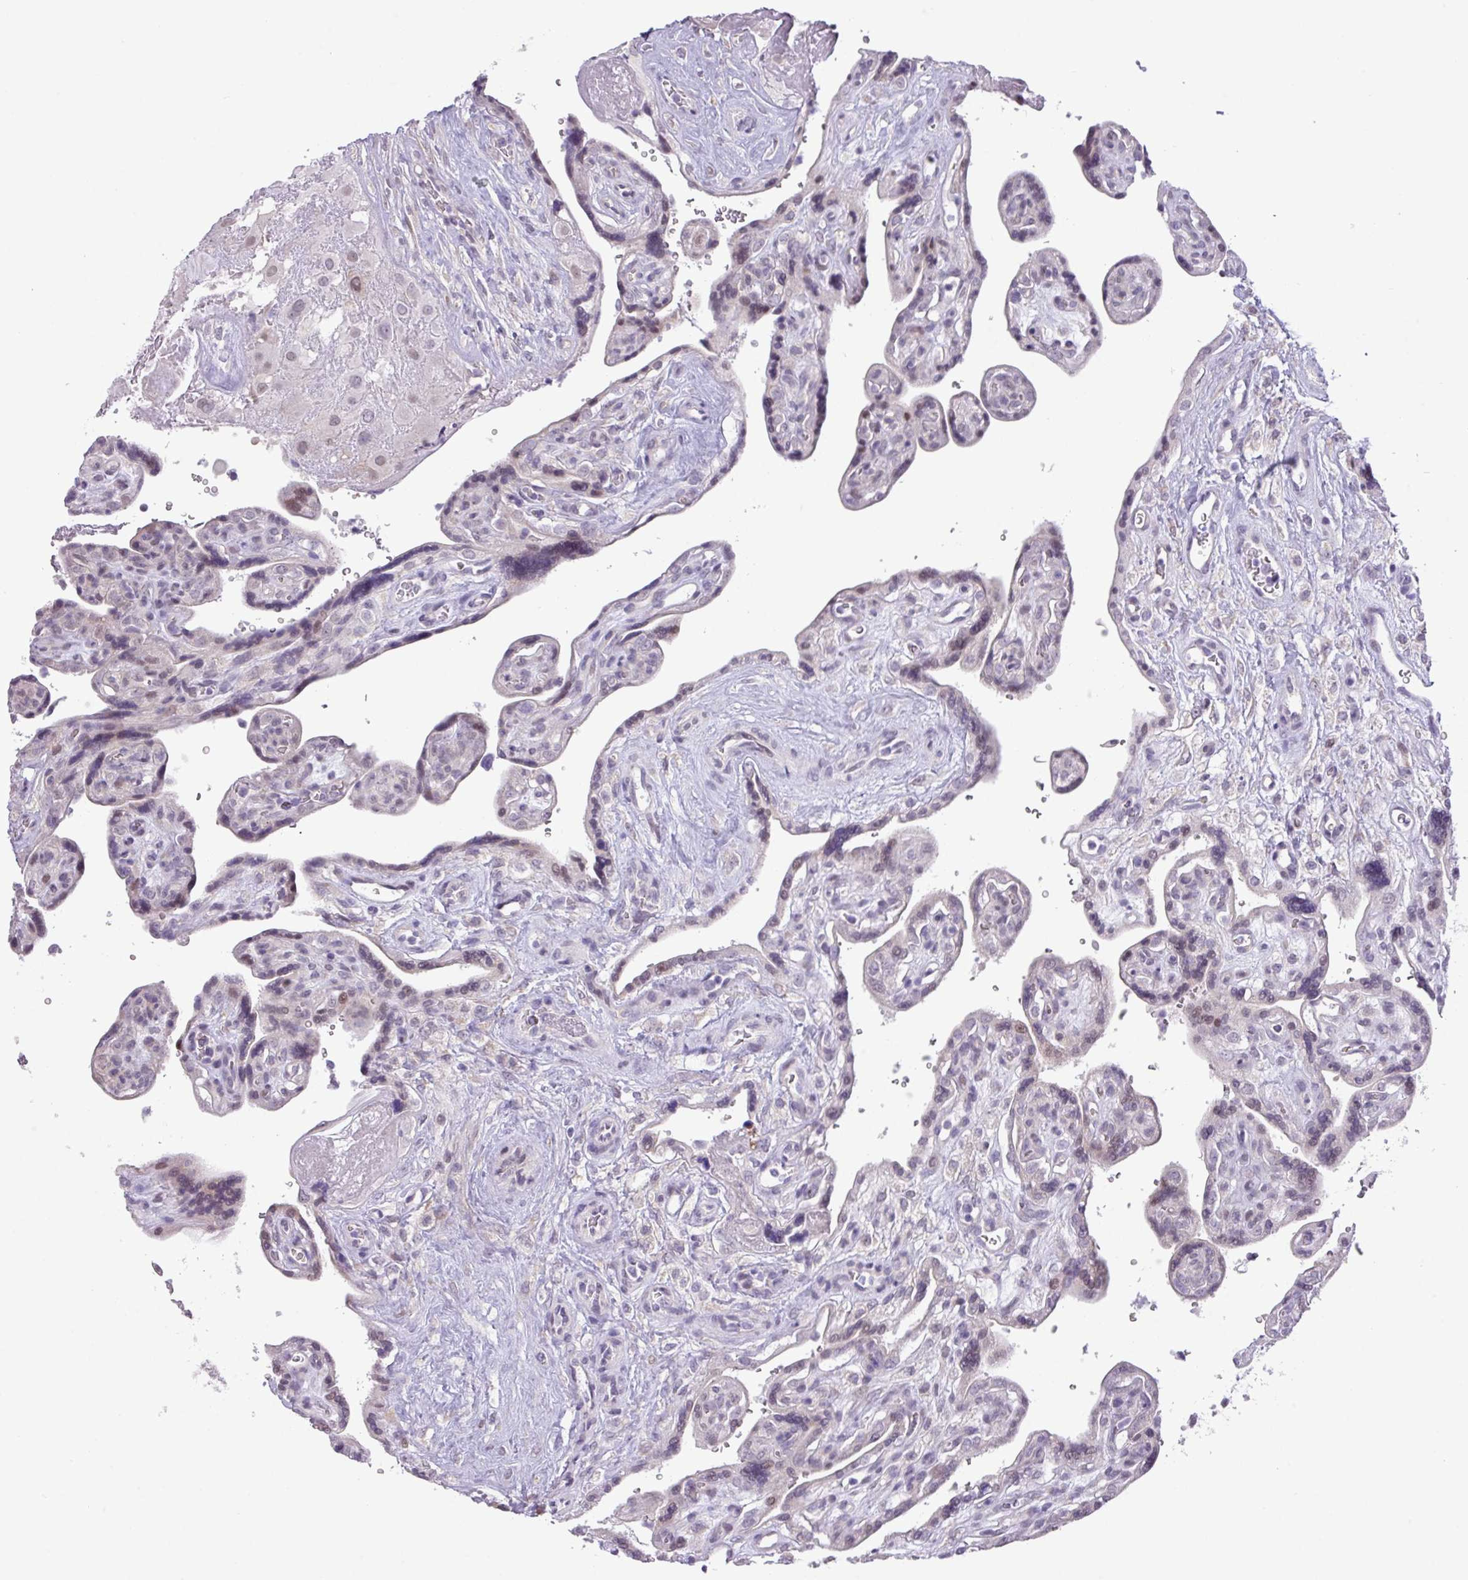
{"staining": {"intensity": "weak", "quantity": "<25%", "location": "nuclear"}, "tissue": "placenta", "cell_type": "Trophoblastic cells", "image_type": "normal", "snomed": [{"axis": "morphology", "description": "Normal tissue, NOS"}, {"axis": "topography", "description": "Placenta"}], "caption": "DAB immunohistochemical staining of benign placenta displays no significant positivity in trophoblastic cells.", "gene": "ANKRD13B", "patient": {"sex": "female", "age": 39}}